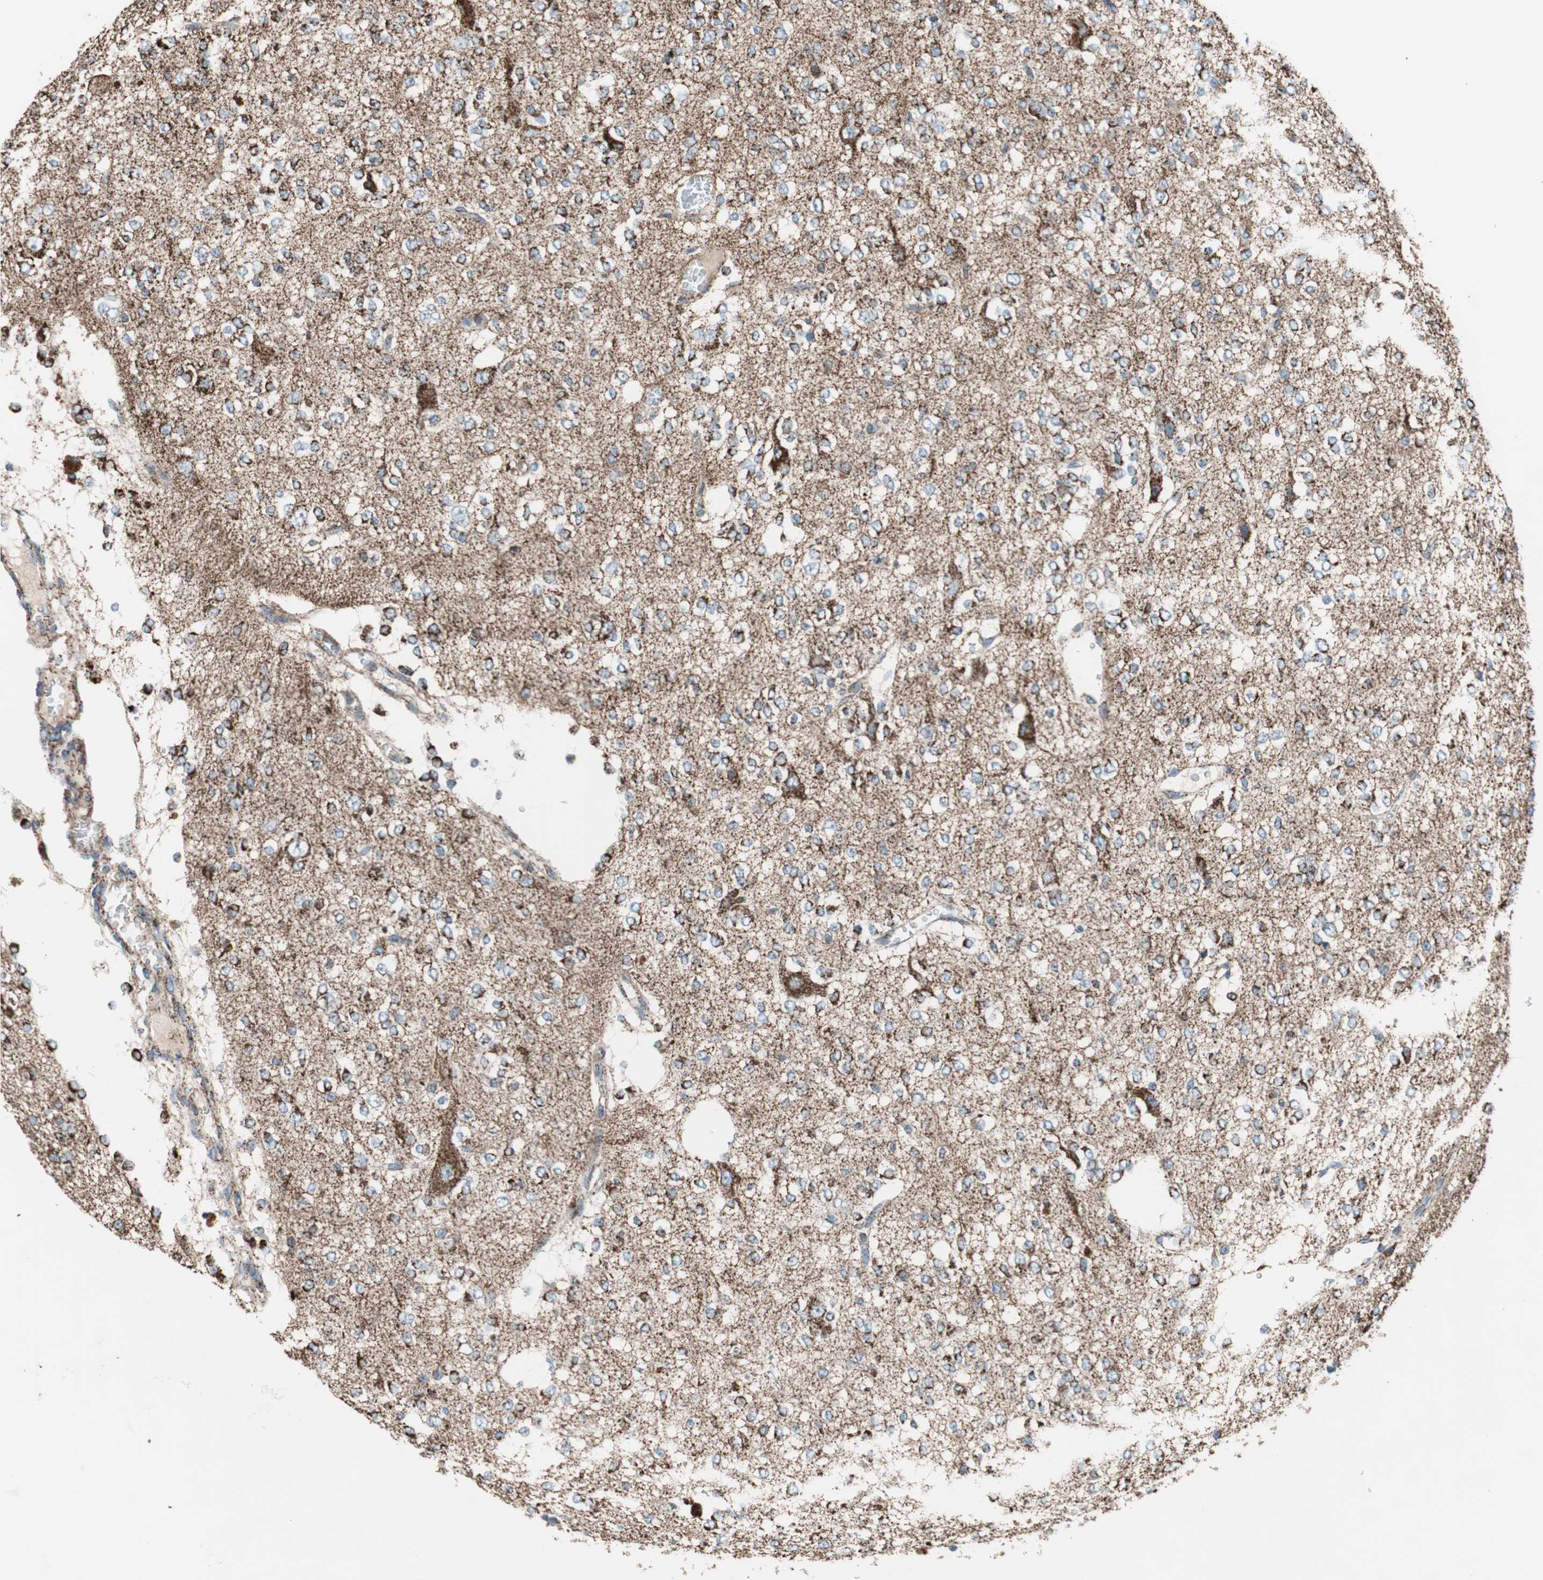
{"staining": {"intensity": "strong", "quantity": ">75%", "location": "cytoplasmic/membranous"}, "tissue": "glioma", "cell_type": "Tumor cells", "image_type": "cancer", "snomed": [{"axis": "morphology", "description": "Glioma, malignant, Low grade"}, {"axis": "topography", "description": "Brain"}], "caption": "IHC image of neoplastic tissue: malignant low-grade glioma stained using IHC shows high levels of strong protein expression localized specifically in the cytoplasmic/membranous of tumor cells, appearing as a cytoplasmic/membranous brown color.", "gene": "PCSK4", "patient": {"sex": "male", "age": 38}}